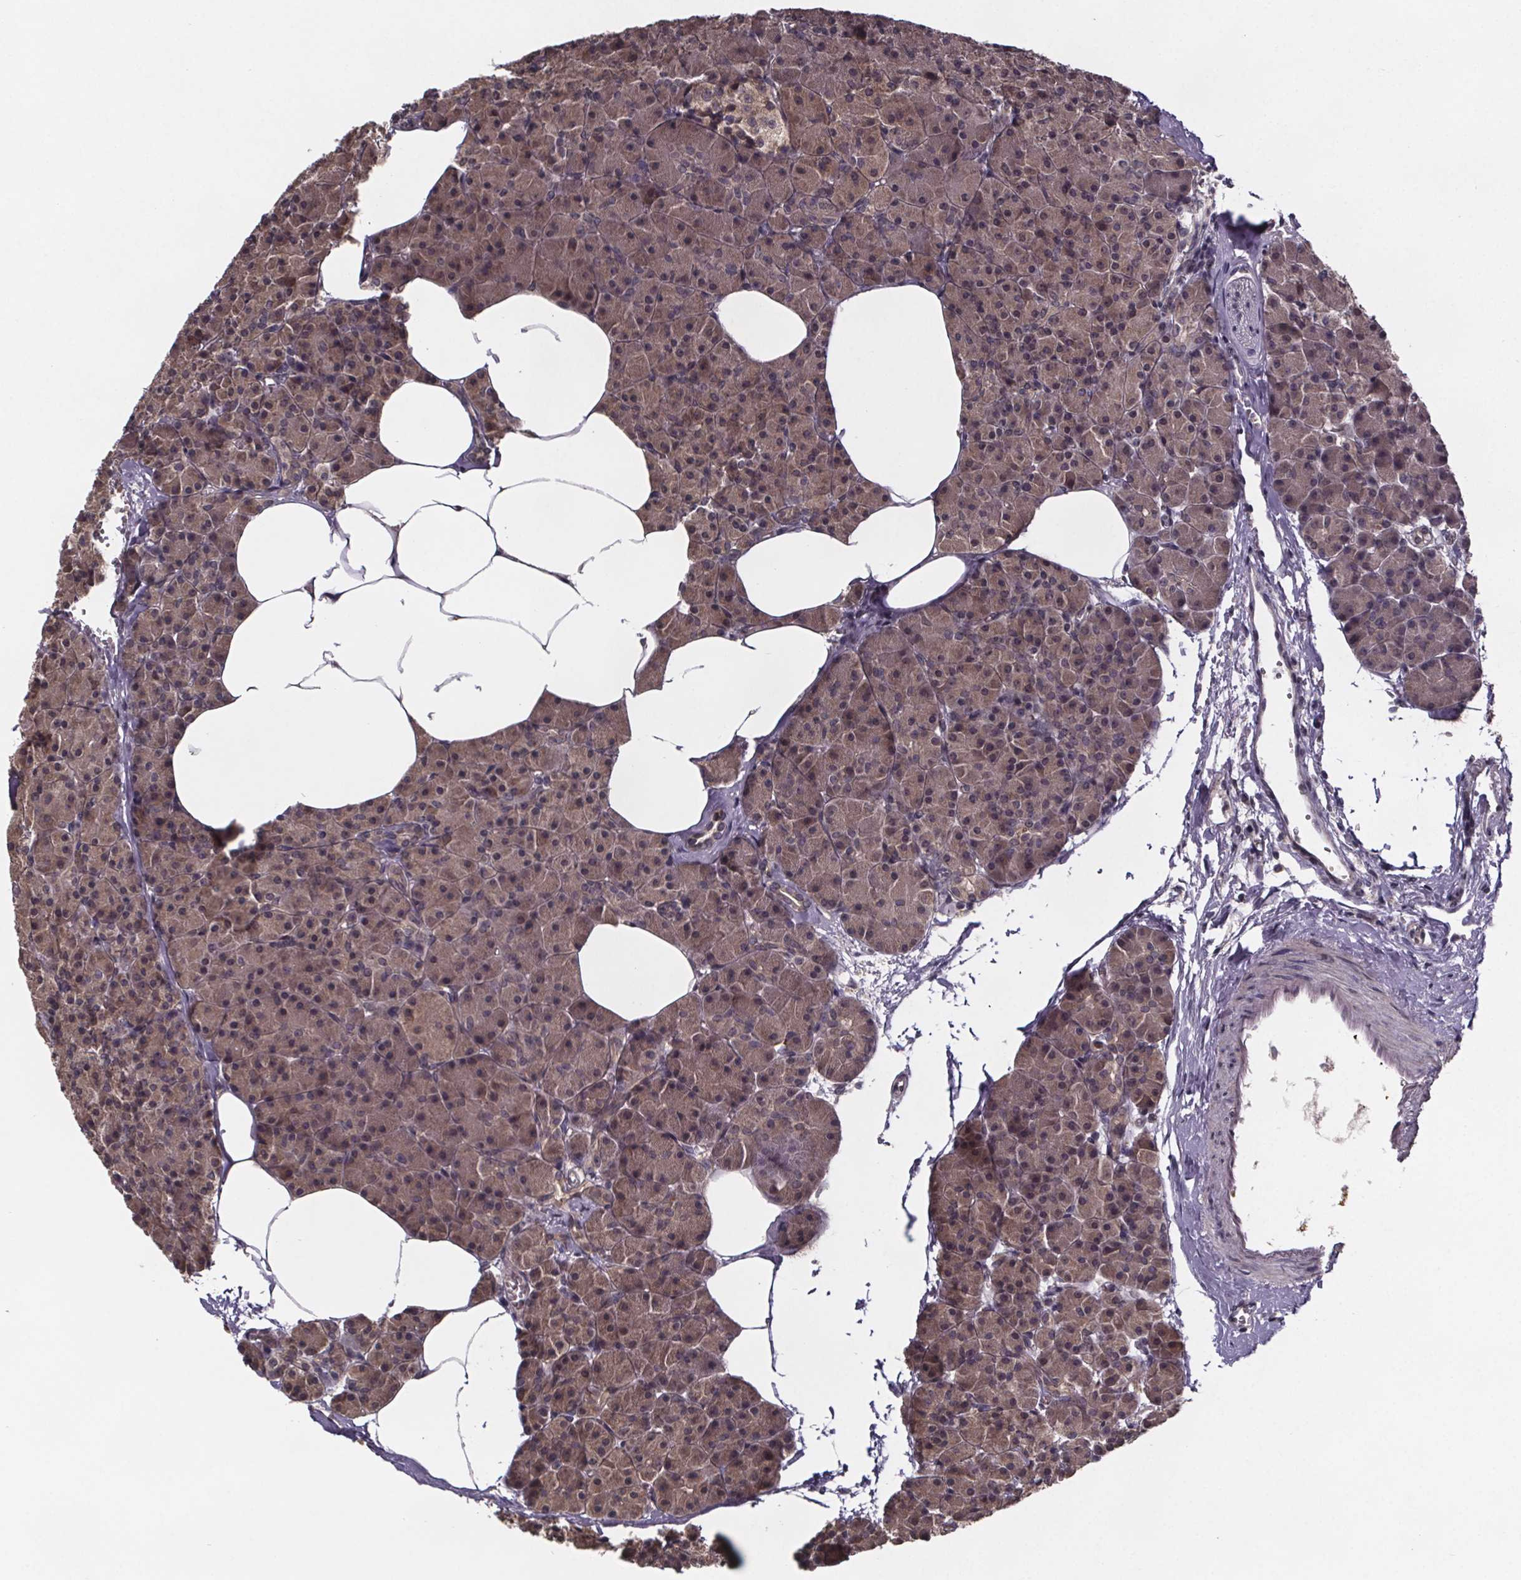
{"staining": {"intensity": "moderate", "quantity": ">75%", "location": "cytoplasmic/membranous"}, "tissue": "pancreas", "cell_type": "Exocrine glandular cells", "image_type": "normal", "snomed": [{"axis": "morphology", "description": "Normal tissue, NOS"}, {"axis": "topography", "description": "Pancreas"}], "caption": "The immunohistochemical stain labels moderate cytoplasmic/membranous expression in exocrine glandular cells of normal pancreas.", "gene": "SAT1", "patient": {"sex": "female", "age": 45}}